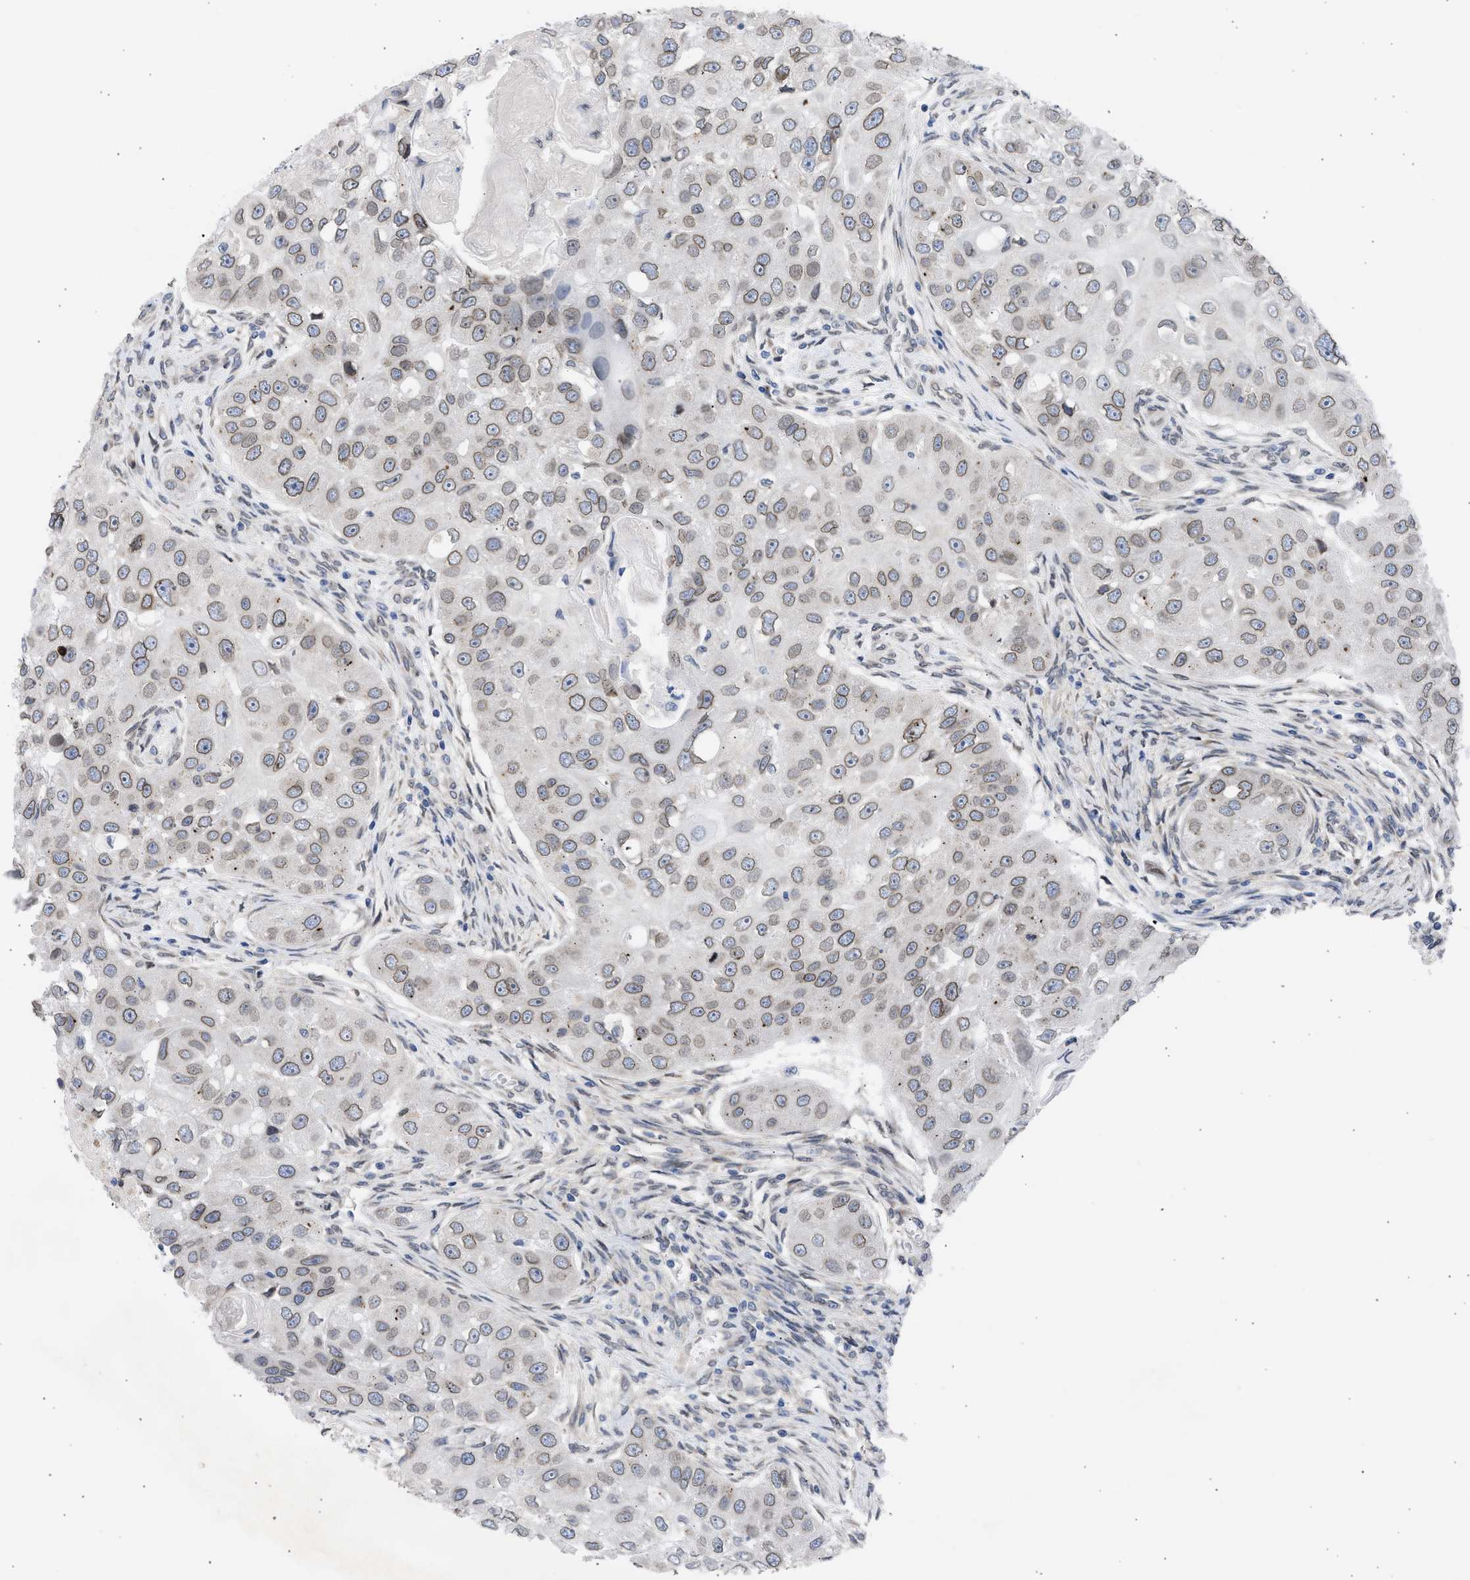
{"staining": {"intensity": "weak", "quantity": ">75%", "location": "cytoplasmic/membranous,nuclear"}, "tissue": "head and neck cancer", "cell_type": "Tumor cells", "image_type": "cancer", "snomed": [{"axis": "morphology", "description": "Normal tissue, NOS"}, {"axis": "morphology", "description": "Squamous cell carcinoma, NOS"}, {"axis": "topography", "description": "Skeletal muscle"}, {"axis": "topography", "description": "Head-Neck"}], "caption": "Brown immunohistochemical staining in human head and neck squamous cell carcinoma reveals weak cytoplasmic/membranous and nuclear staining in about >75% of tumor cells.", "gene": "NUP35", "patient": {"sex": "male", "age": 51}}